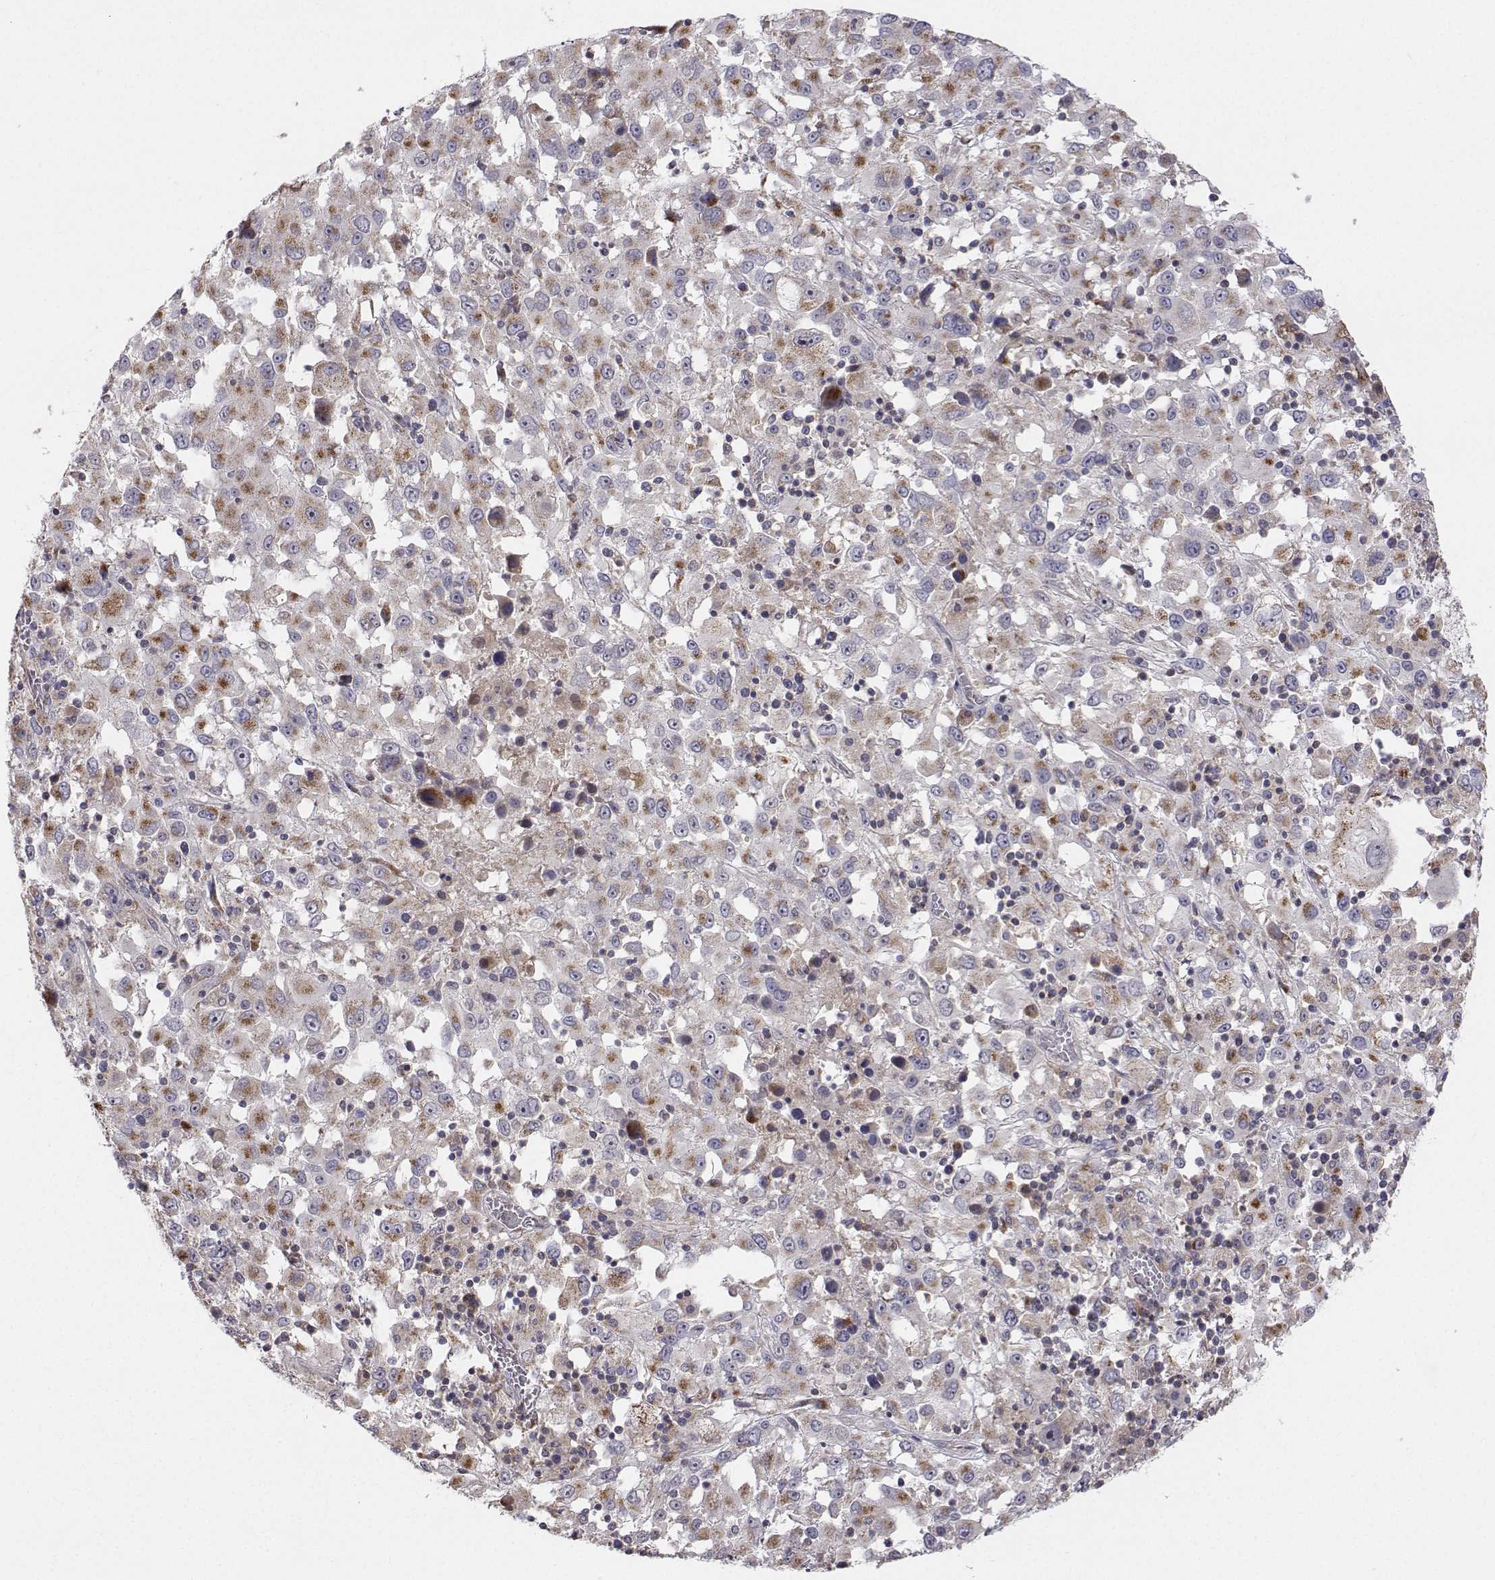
{"staining": {"intensity": "moderate", "quantity": "25%-75%", "location": "cytoplasmic/membranous"}, "tissue": "melanoma", "cell_type": "Tumor cells", "image_type": "cancer", "snomed": [{"axis": "morphology", "description": "Malignant melanoma, Metastatic site"}, {"axis": "topography", "description": "Soft tissue"}], "caption": "DAB immunohistochemical staining of human malignant melanoma (metastatic site) exhibits moderate cytoplasmic/membranous protein positivity in approximately 25%-75% of tumor cells.", "gene": "MRPL3", "patient": {"sex": "male", "age": 50}}